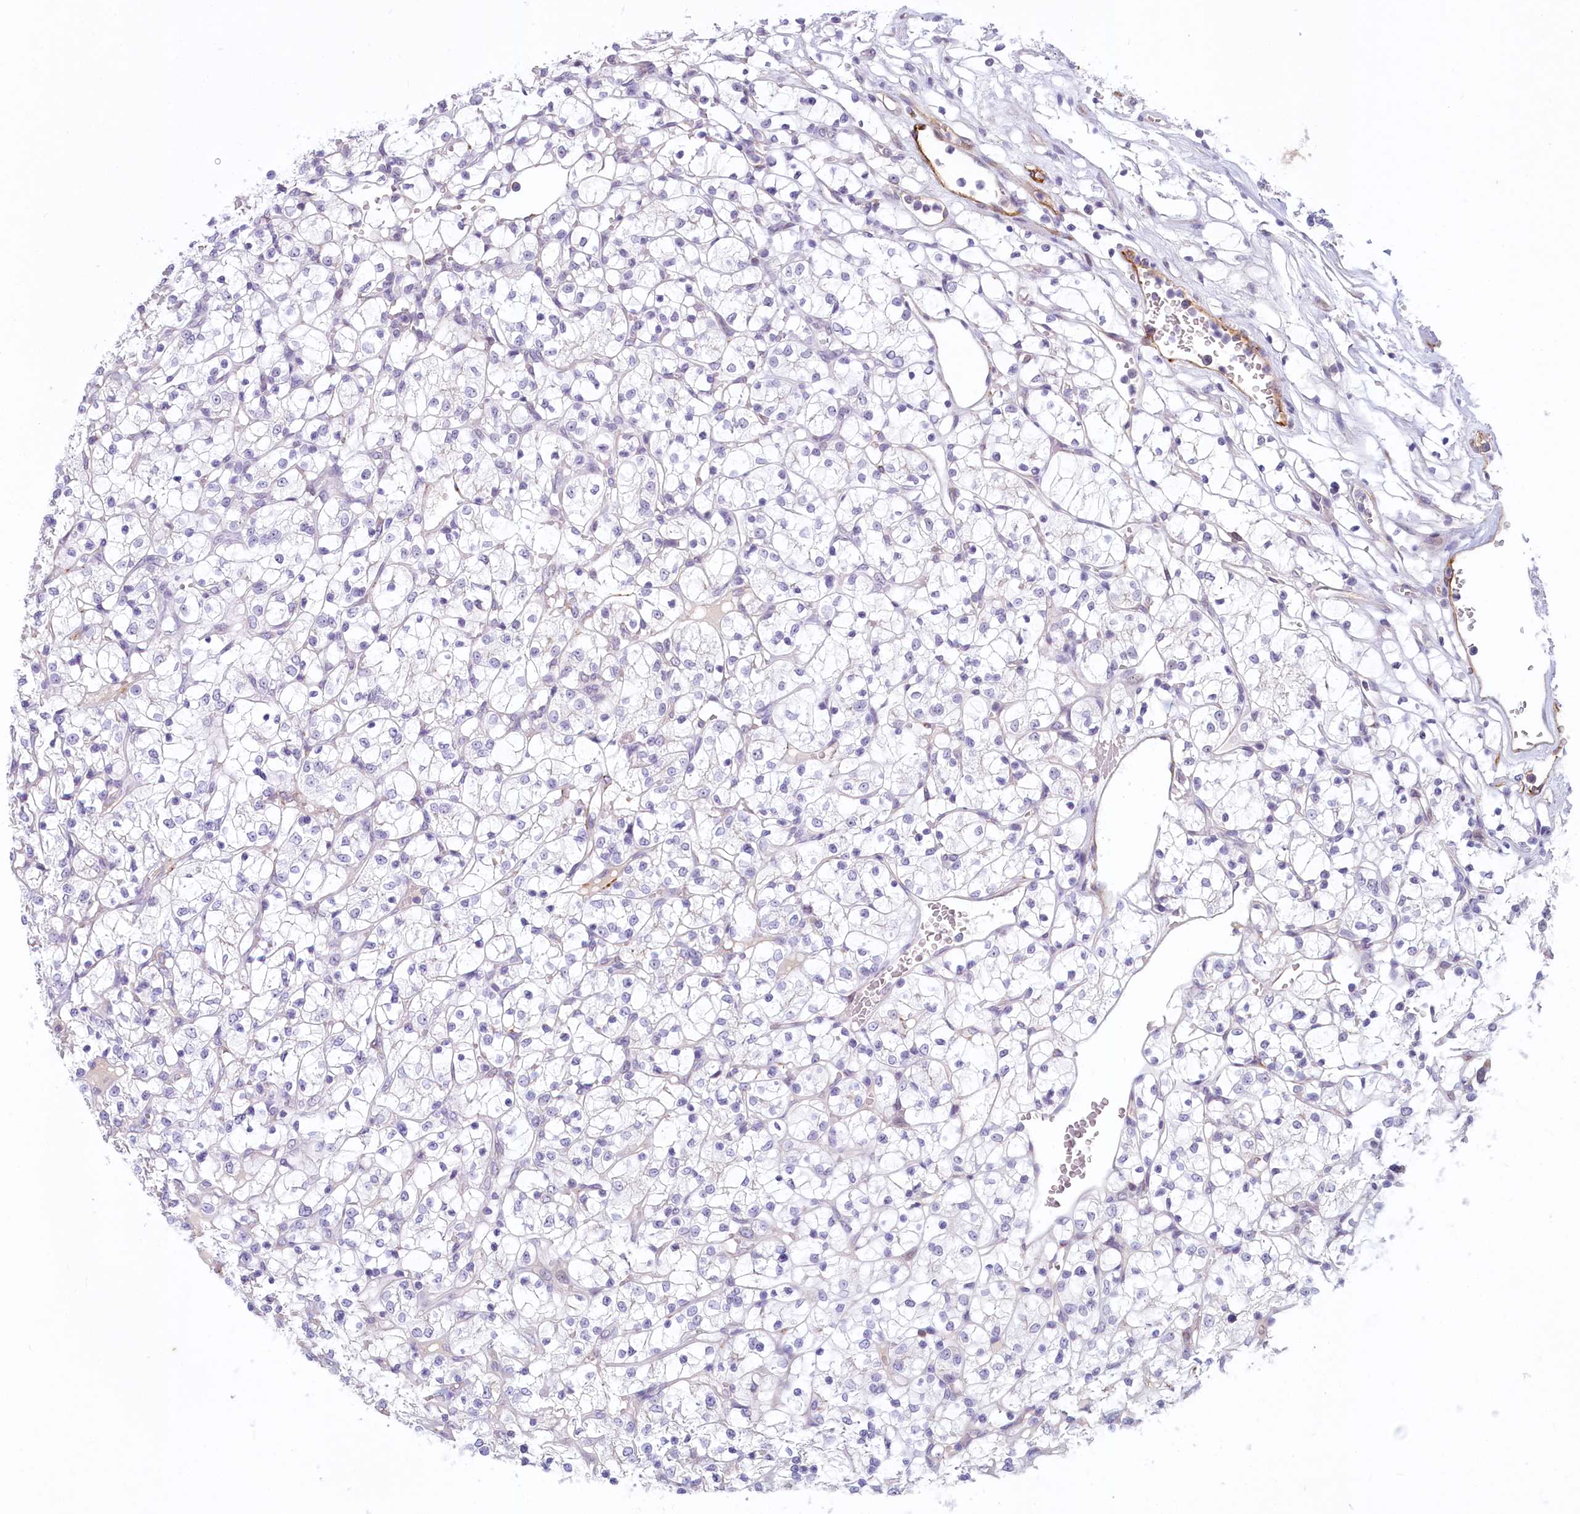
{"staining": {"intensity": "negative", "quantity": "none", "location": "none"}, "tissue": "renal cancer", "cell_type": "Tumor cells", "image_type": "cancer", "snomed": [{"axis": "morphology", "description": "Adenocarcinoma, NOS"}, {"axis": "topography", "description": "Kidney"}], "caption": "Protein analysis of renal cancer reveals no significant positivity in tumor cells.", "gene": "PROCR", "patient": {"sex": "female", "age": 69}}